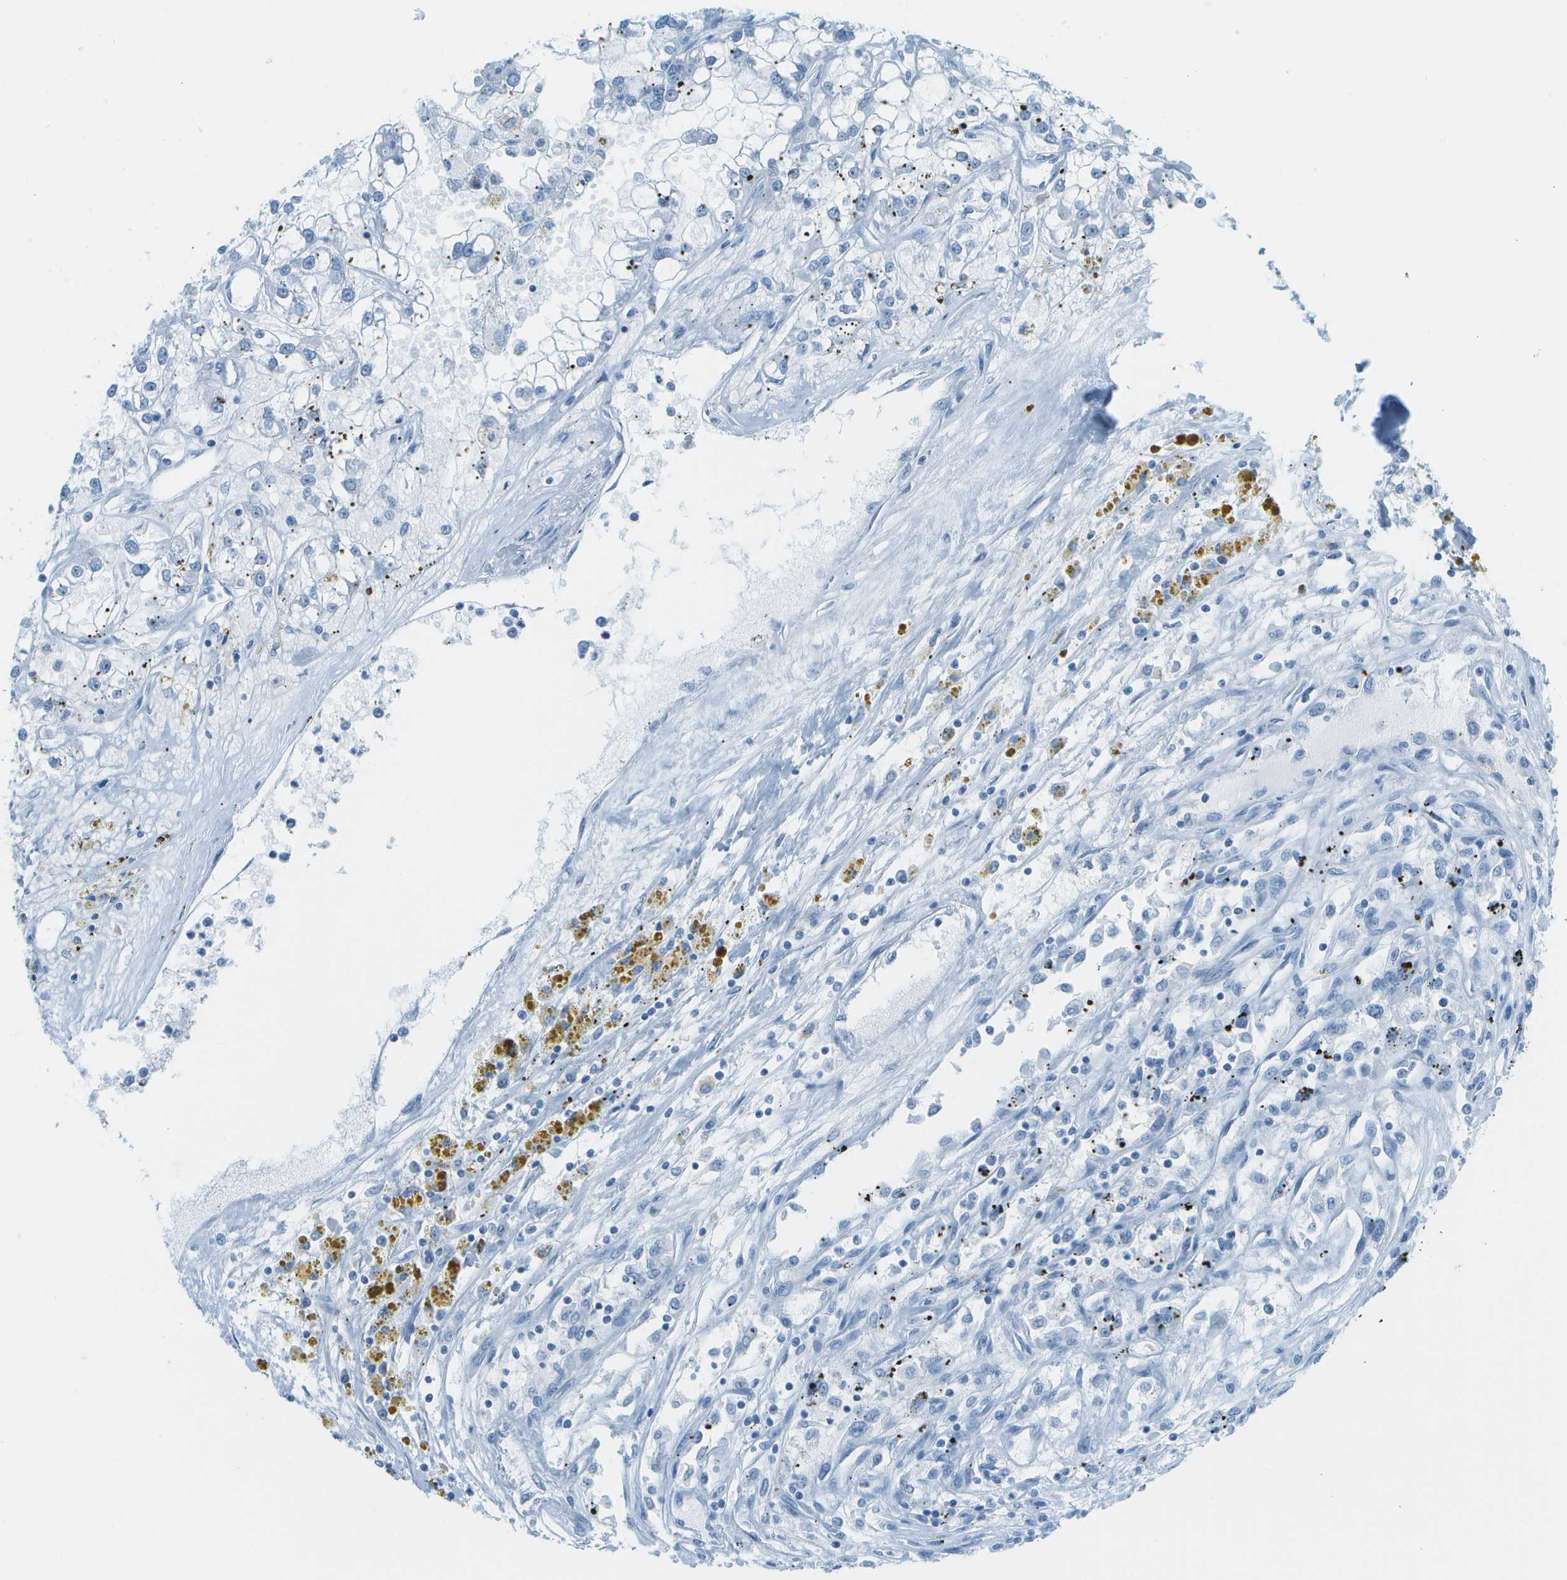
{"staining": {"intensity": "negative", "quantity": "none", "location": "none"}, "tissue": "renal cancer", "cell_type": "Tumor cells", "image_type": "cancer", "snomed": [{"axis": "morphology", "description": "Adenocarcinoma, NOS"}, {"axis": "topography", "description": "Kidney"}], "caption": "The photomicrograph demonstrates no staining of tumor cells in renal adenocarcinoma.", "gene": "NEK11", "patient": {"sex": "female", "age": 52}}